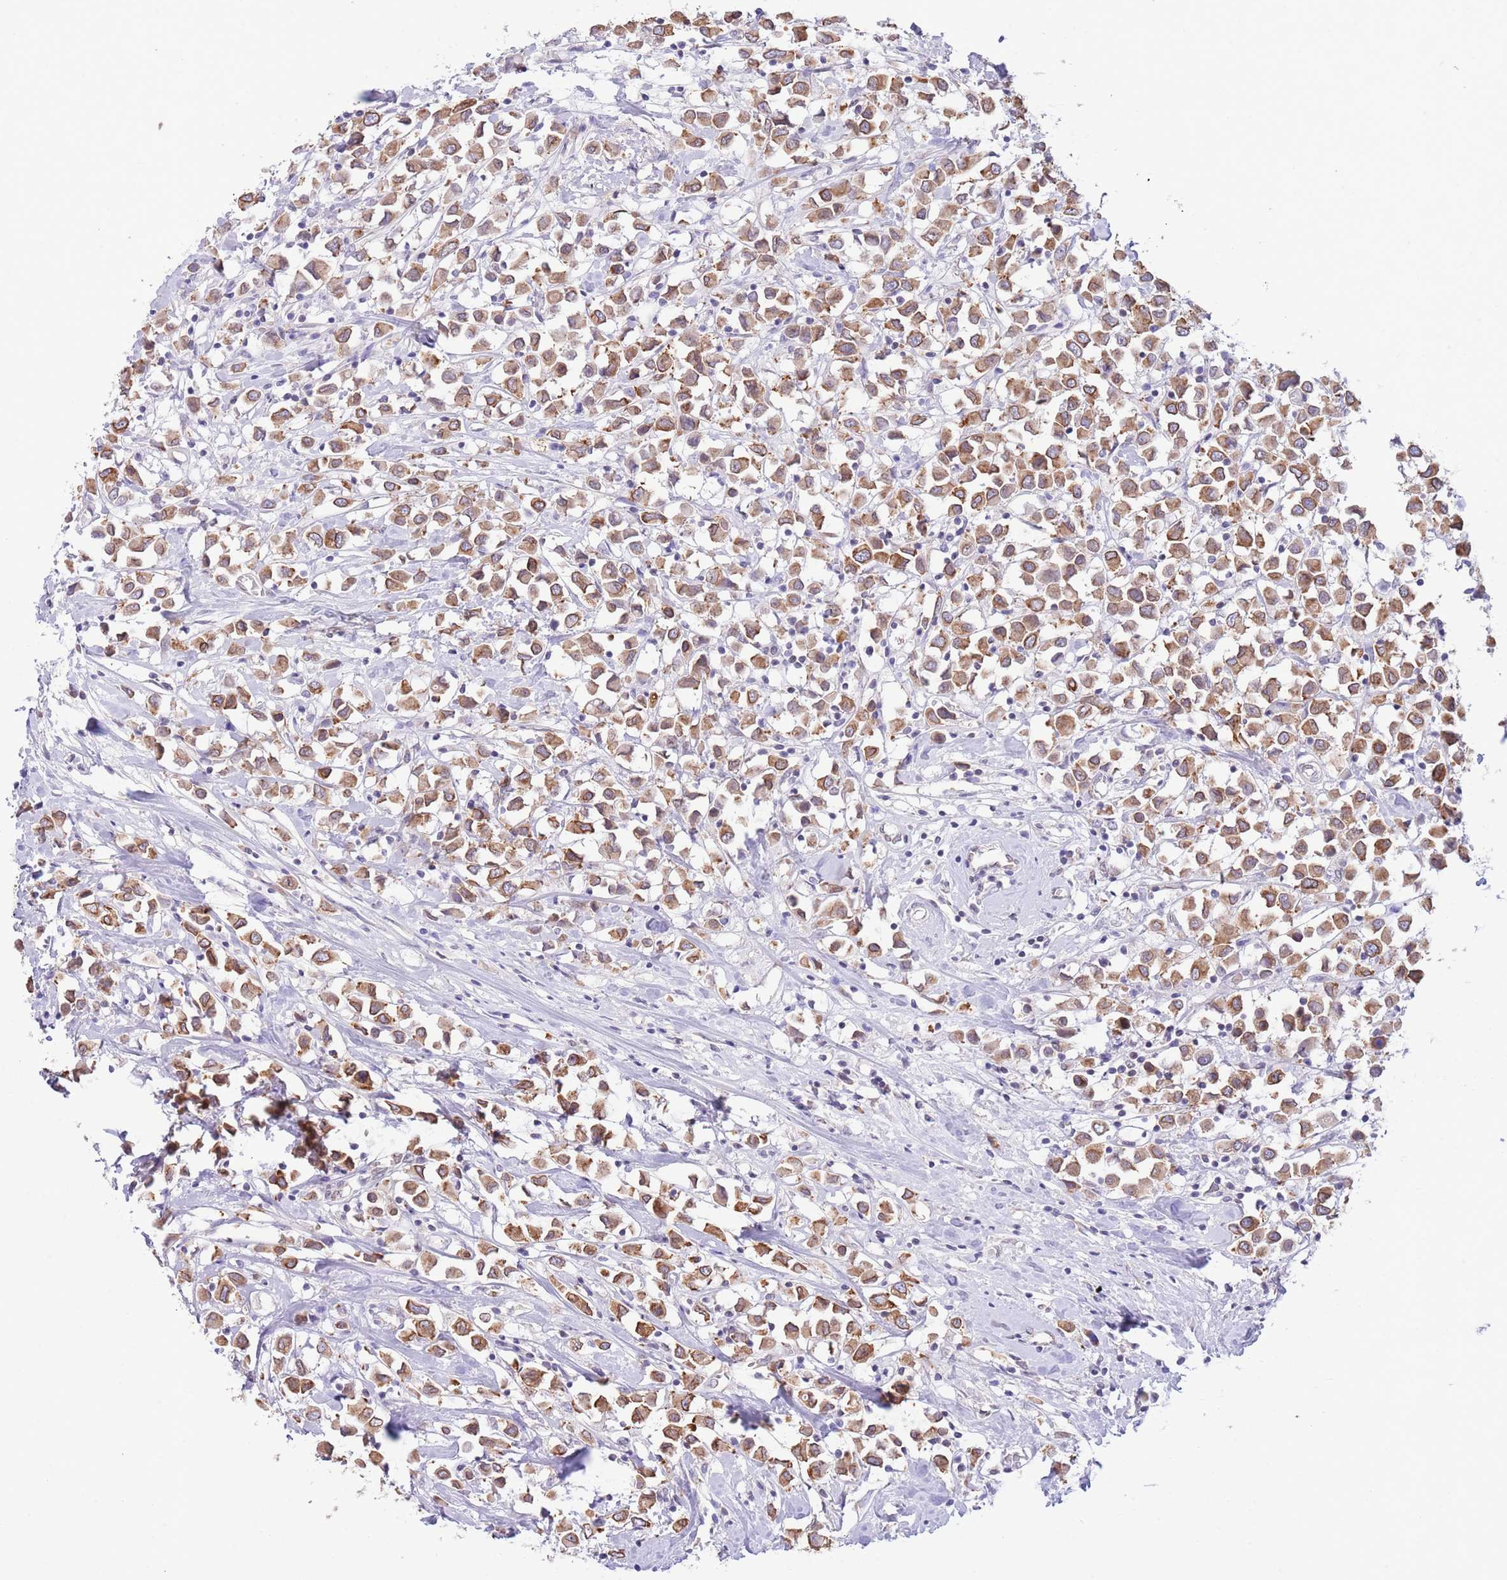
{"staining": {"intensity": "moderate", "quantity": ">75%", "location": "cytoplasmic/membranous"}, "tissue": "breast cancer", "cell_type": "Tumor cells", "image_type": "cancer", "snomed": [{"axis": "morphology", "description": "Duct carcinoma"}, {"axis": "topography", "description": "Breast"}], "caption": "Intraductal carcinoma (breast) stained with a protein marker shows moderate staining in tumor cells.", "gene": "EBPL", "patient": {"sex": "female", "age": 61}}